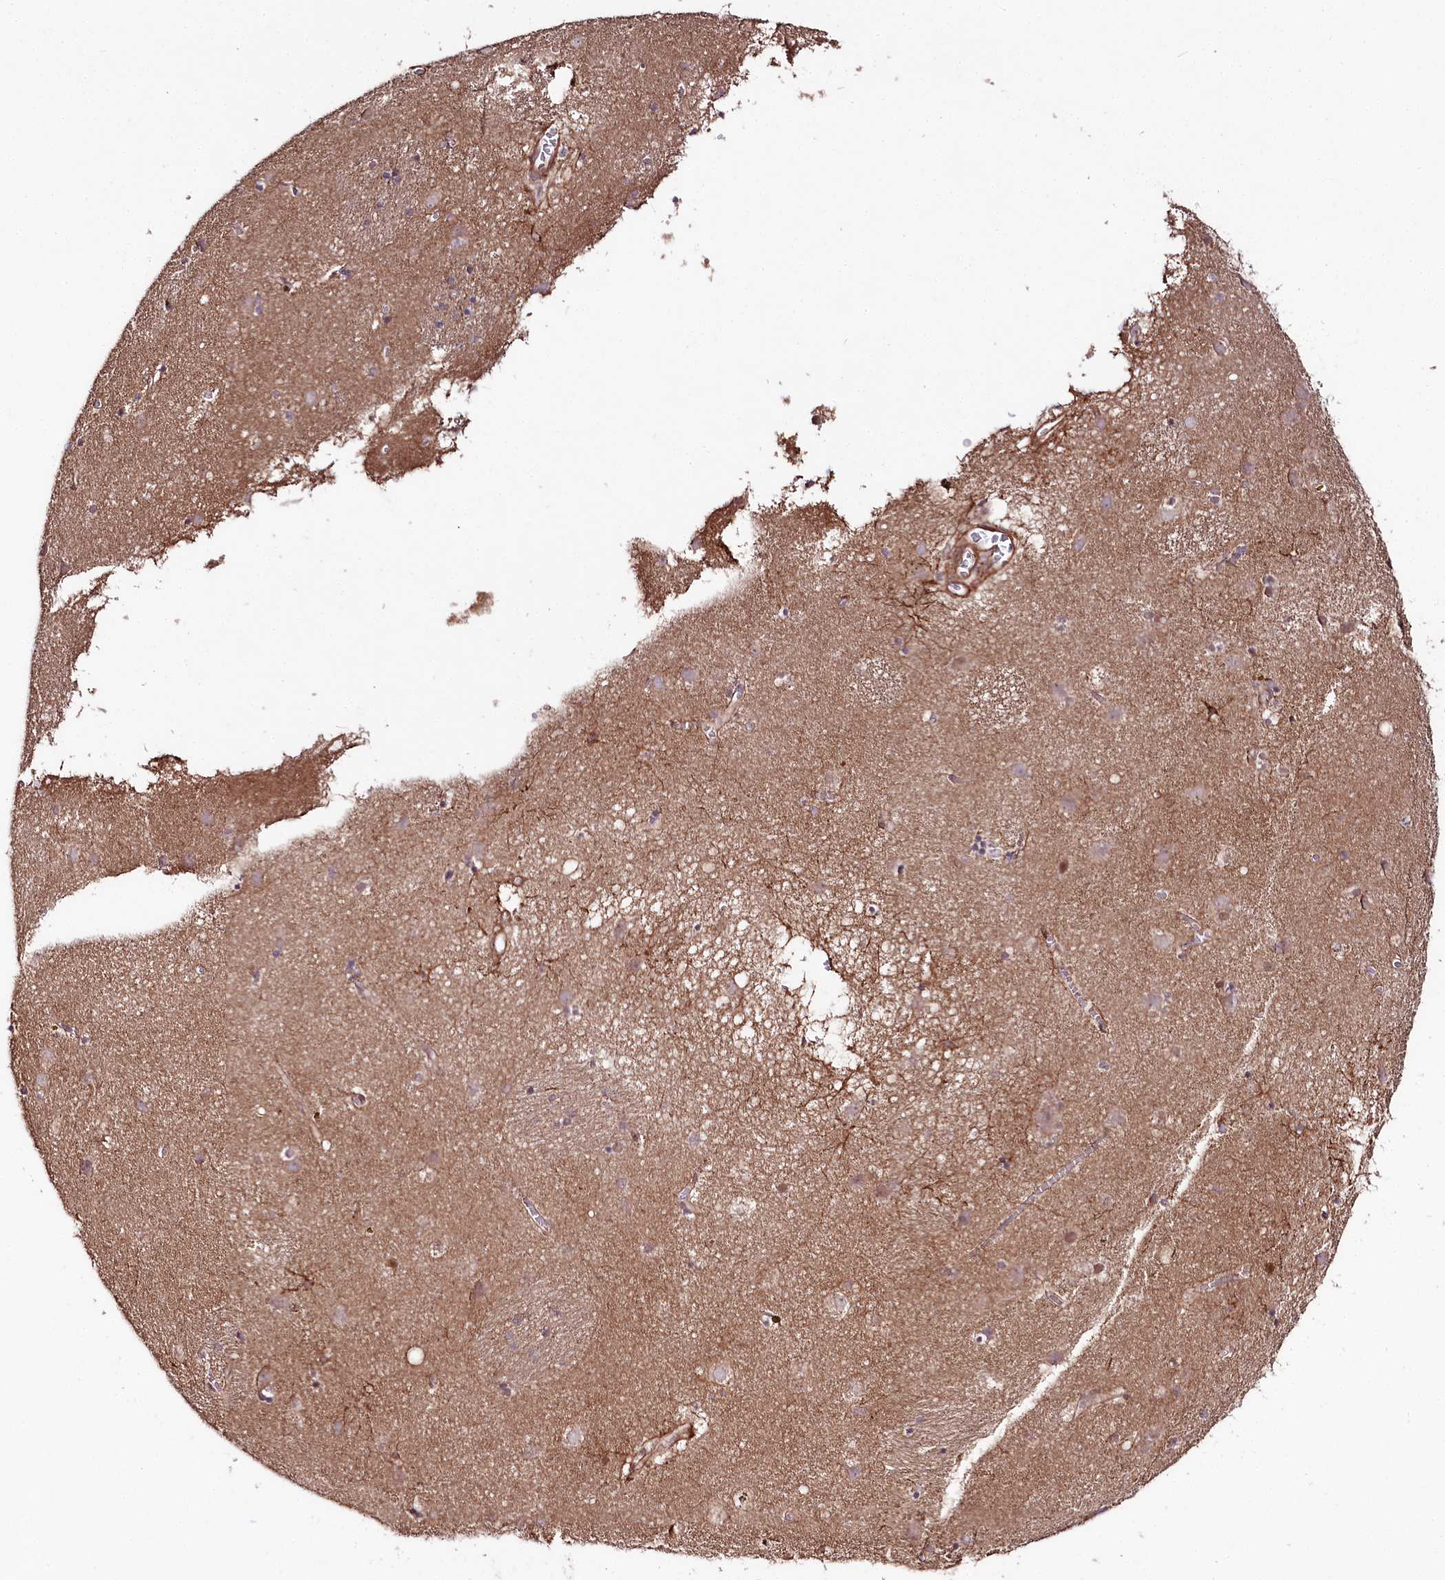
{"staining": {"intensity": "moderate", "quantity": "<25%", "location": "cytoplasmic/membranous"}, "tissue": "caudate", "cell_type": "Glial cells", "image_type": "normal", "snomed": [{"axis": "morphology", "description": "Normal tissue, NOS"}, {"axis": "topography", "description": "Lateral ventricle wall"}], "caption": "The micrograph demonstrates staining of normal caudate, revealing moderate cytoplasmic/membranous protein positivity (brown color) within glial cells.", "gene": "PHLDB1", "patient": {"sex": "male", "age": 70}}